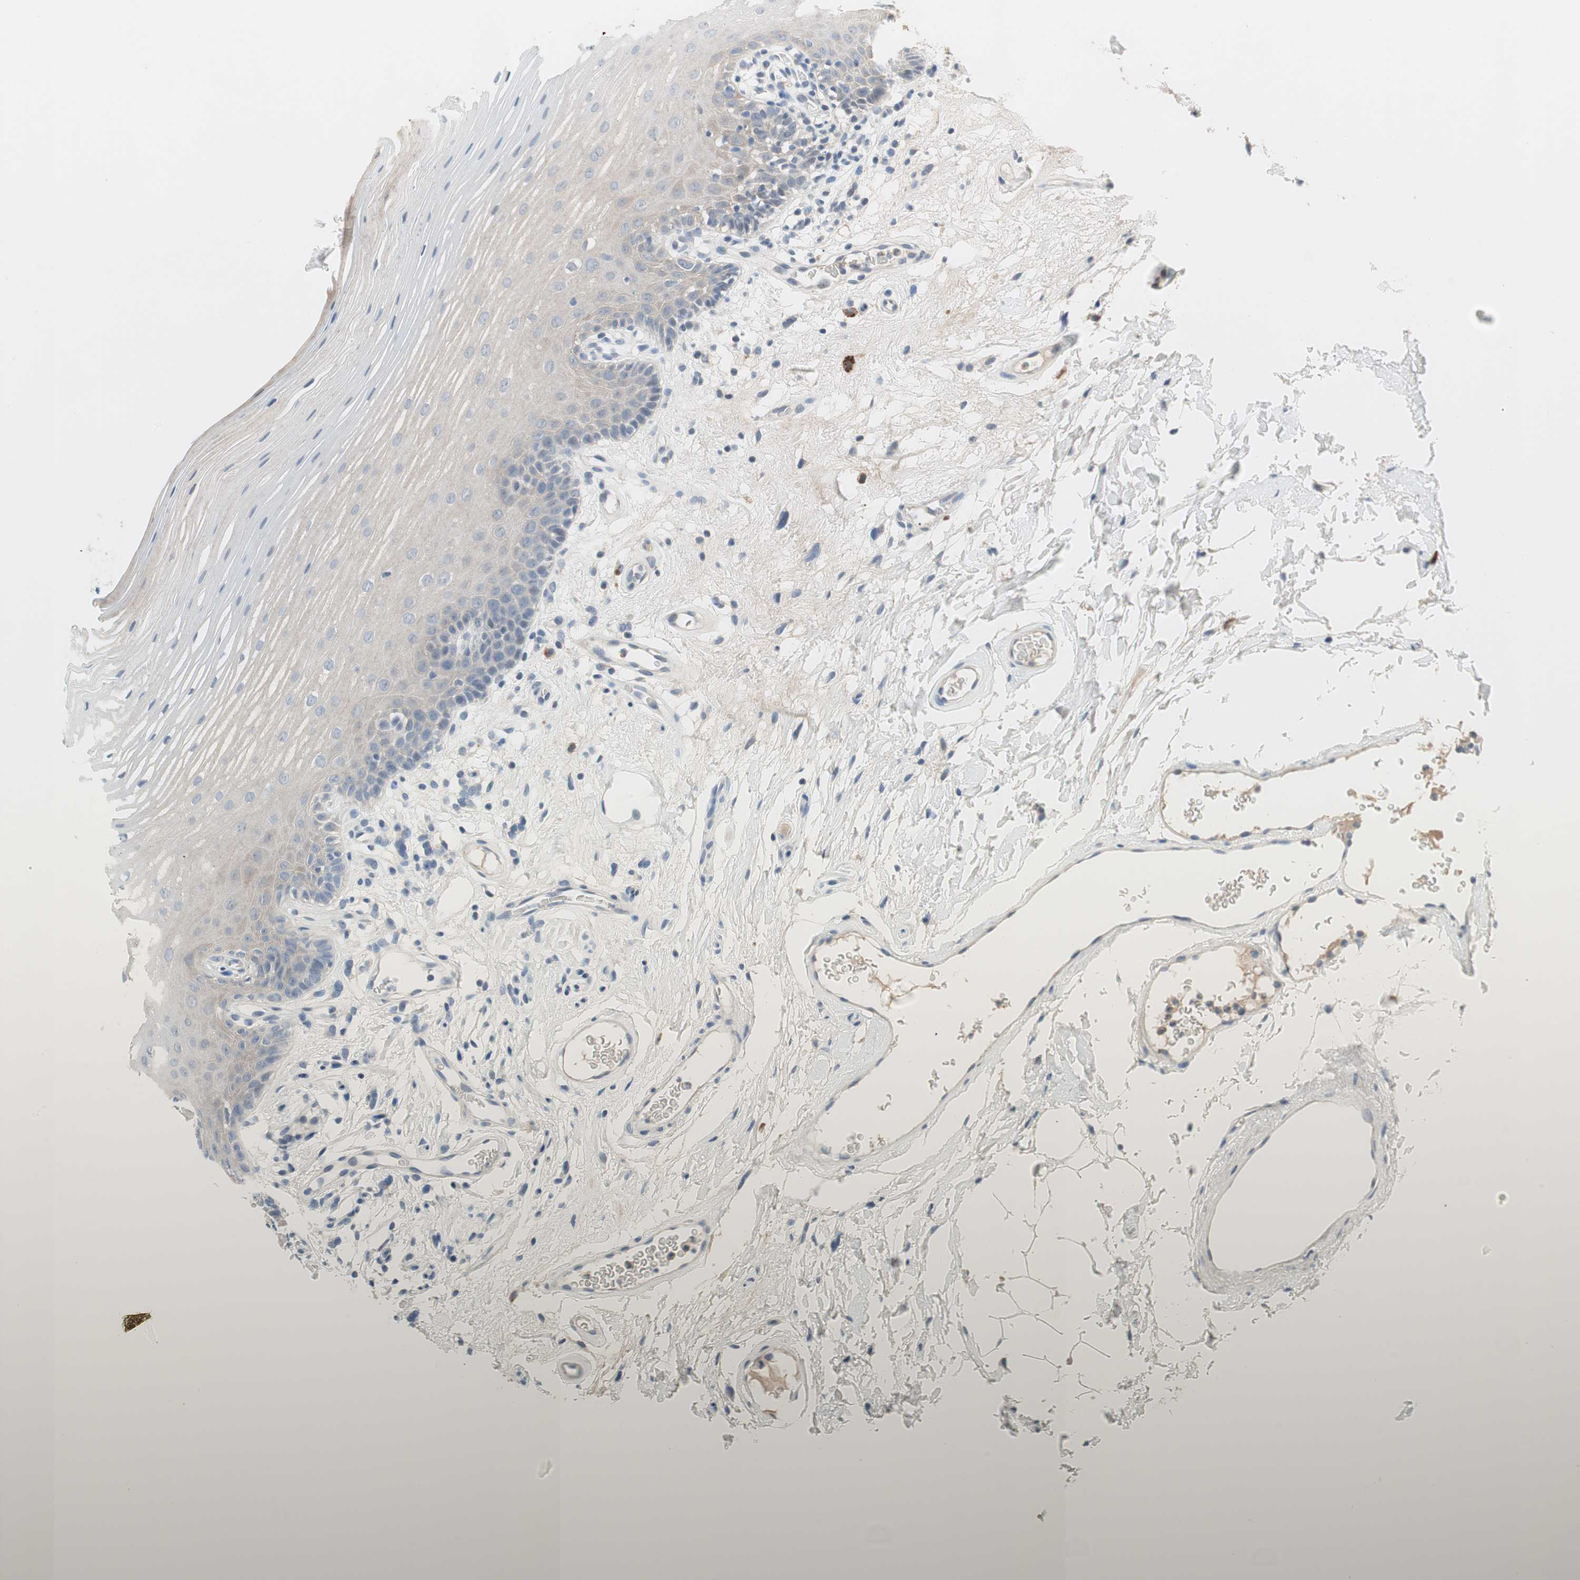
{"staining": {"intensity": "negative", "quantity": "none", "location": "none"}, "tissue": "oral mucosa", "cell_type": "Squamous epithelial cells", "image_type": "normal", "snomed": [{"axis": "morphology", "description": "Normal tissue, NOS"}, {"axis": "morphology", "description": "Squamous cell carcinoma, NOS"}, {"axis": "topography", "description": "Skeletal muscle"}, {"axis": "topography", "description": "Oral tissue"}], "caption": "Immunohistochemistry image of benign oral mucosa: human oral mucosa stained with DAB demonstrates no significant protein staining in squamous epithelial cells. (DAB (3,3'-diaminobenzidine) IHC with hematoxylin counter stain).", "gene": "PDZK1", "patient": {"sex": "male", "age": 71}}